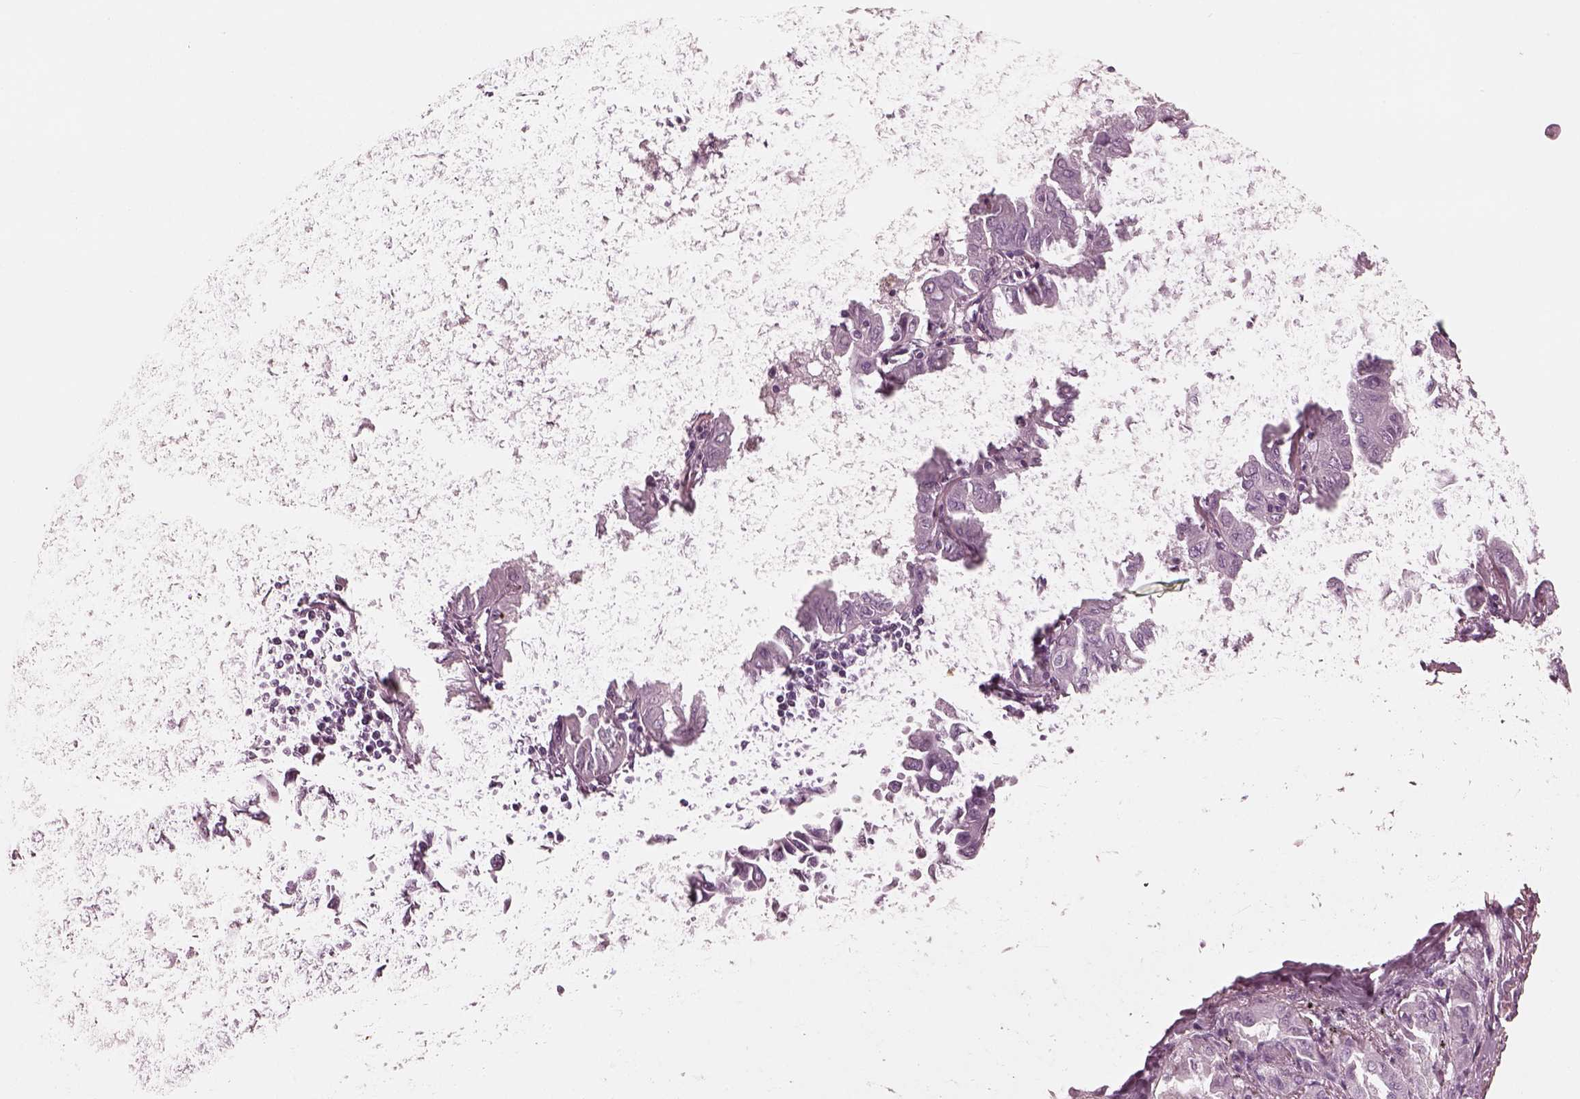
{"staining": {"intensity": "negative", "quantity": "none", "location": "none"}, "tissue": "lung cancer", "cell_type": "Tumor cells", "image_type": "cancer", "snomed": [{"axis": "morphology", "description": "Adenocarcinoma, NOS"}, {"axis": "topography", "description": "Lung"}], "caption": "Image shows no significant protein expression in tumor cells of lung cancer (adenocarcinoma).", "gene": "FABP9", "patient": {"sex": "male", "age": 64}}